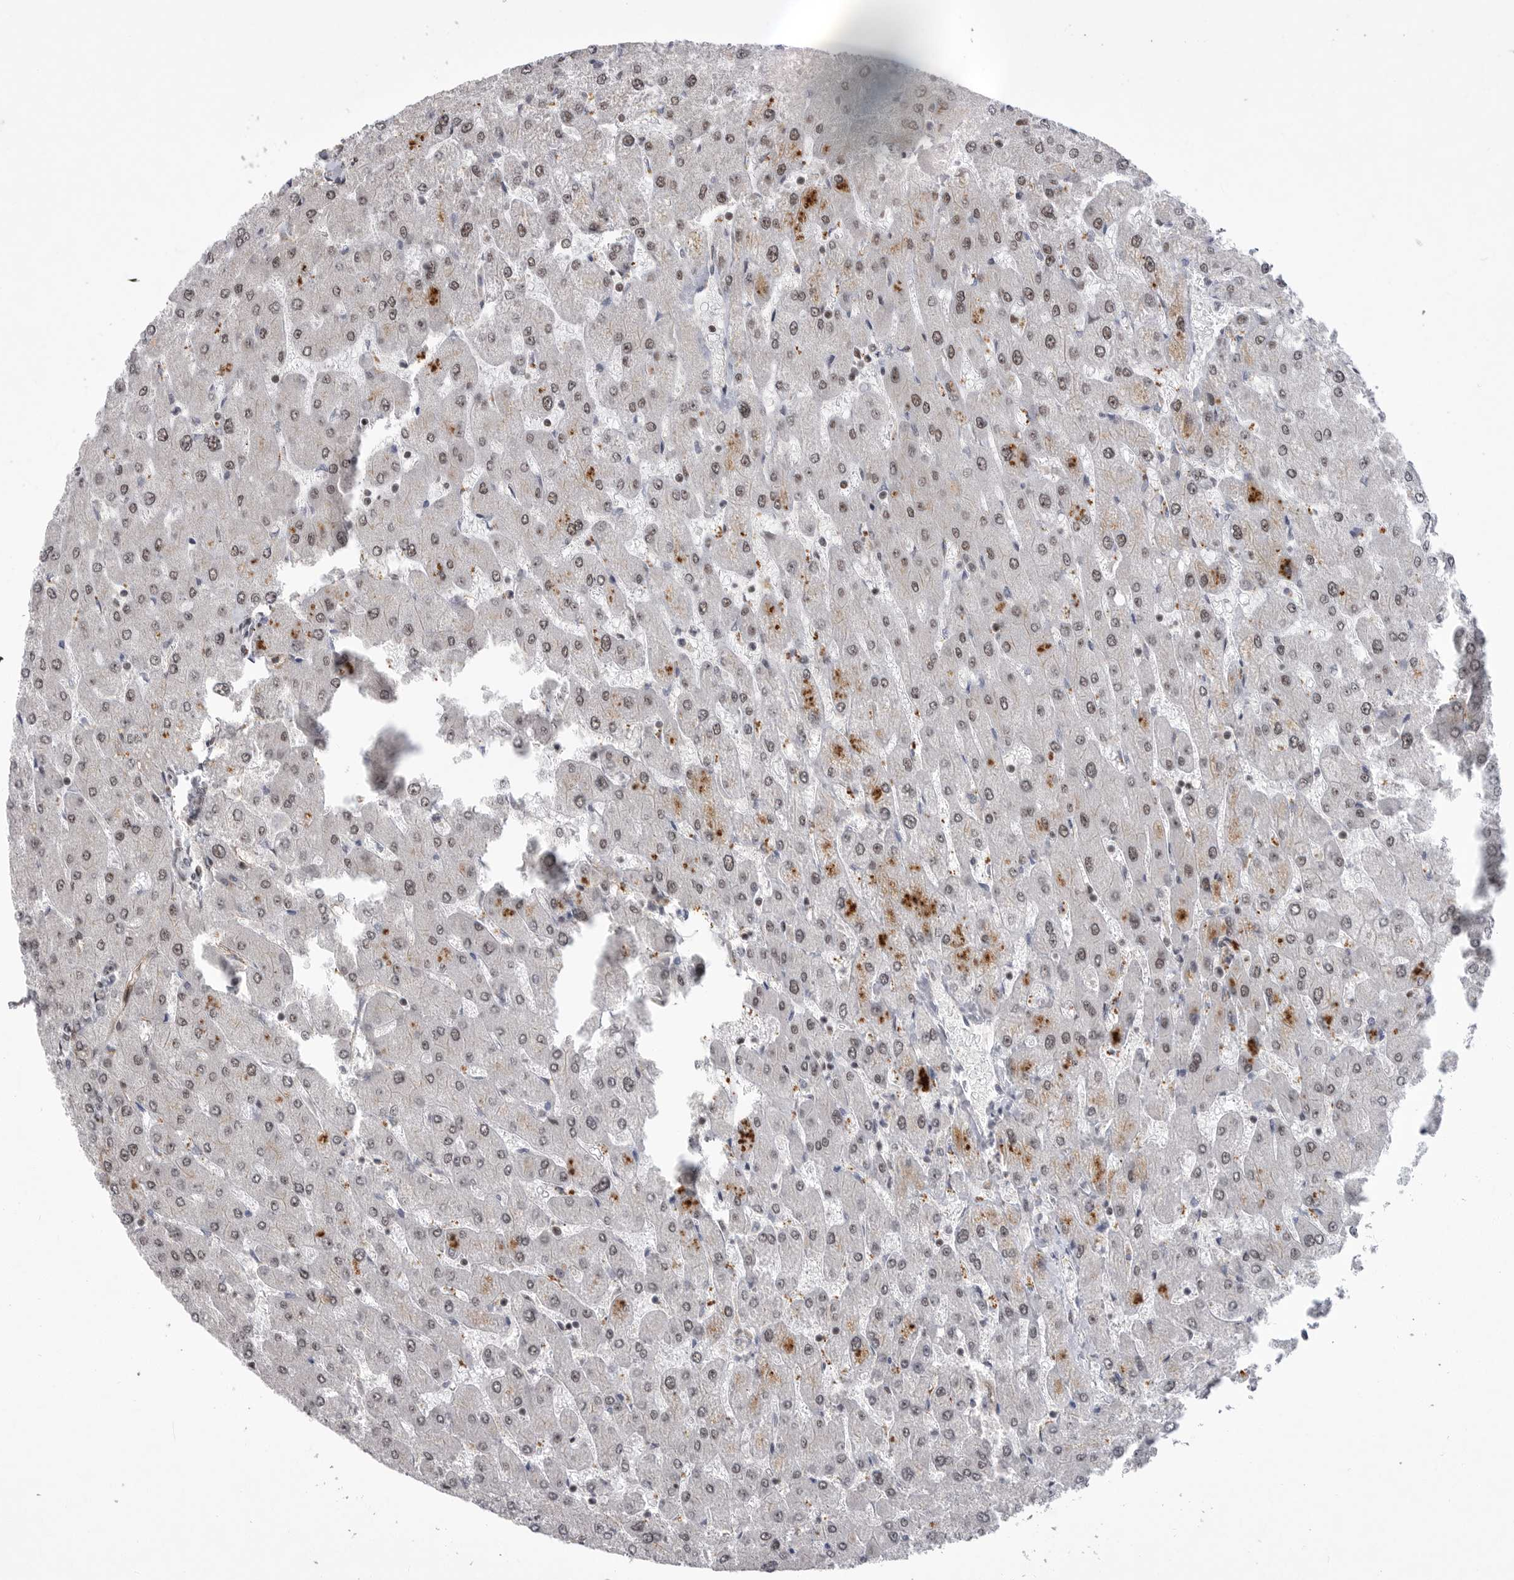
{"staining": {"intensity": "weak", "quantity": ">75%", "location": "nuclear"}, "tissue": "liver", "cell_type": "Cholangiocytes", "image_type": "normal", "snomed": [{"axis": "morphology", "description": "Normal tissue, NOS"}, {"axis": "topography", "description": "Liver"}], "caption": "Protein expression analysis of benign human liver reveals weak nuclear expression in about >75% of cholangiocytes.", "gene": "PPP1R8", "patient": {"sex": "male", "age": 55}}